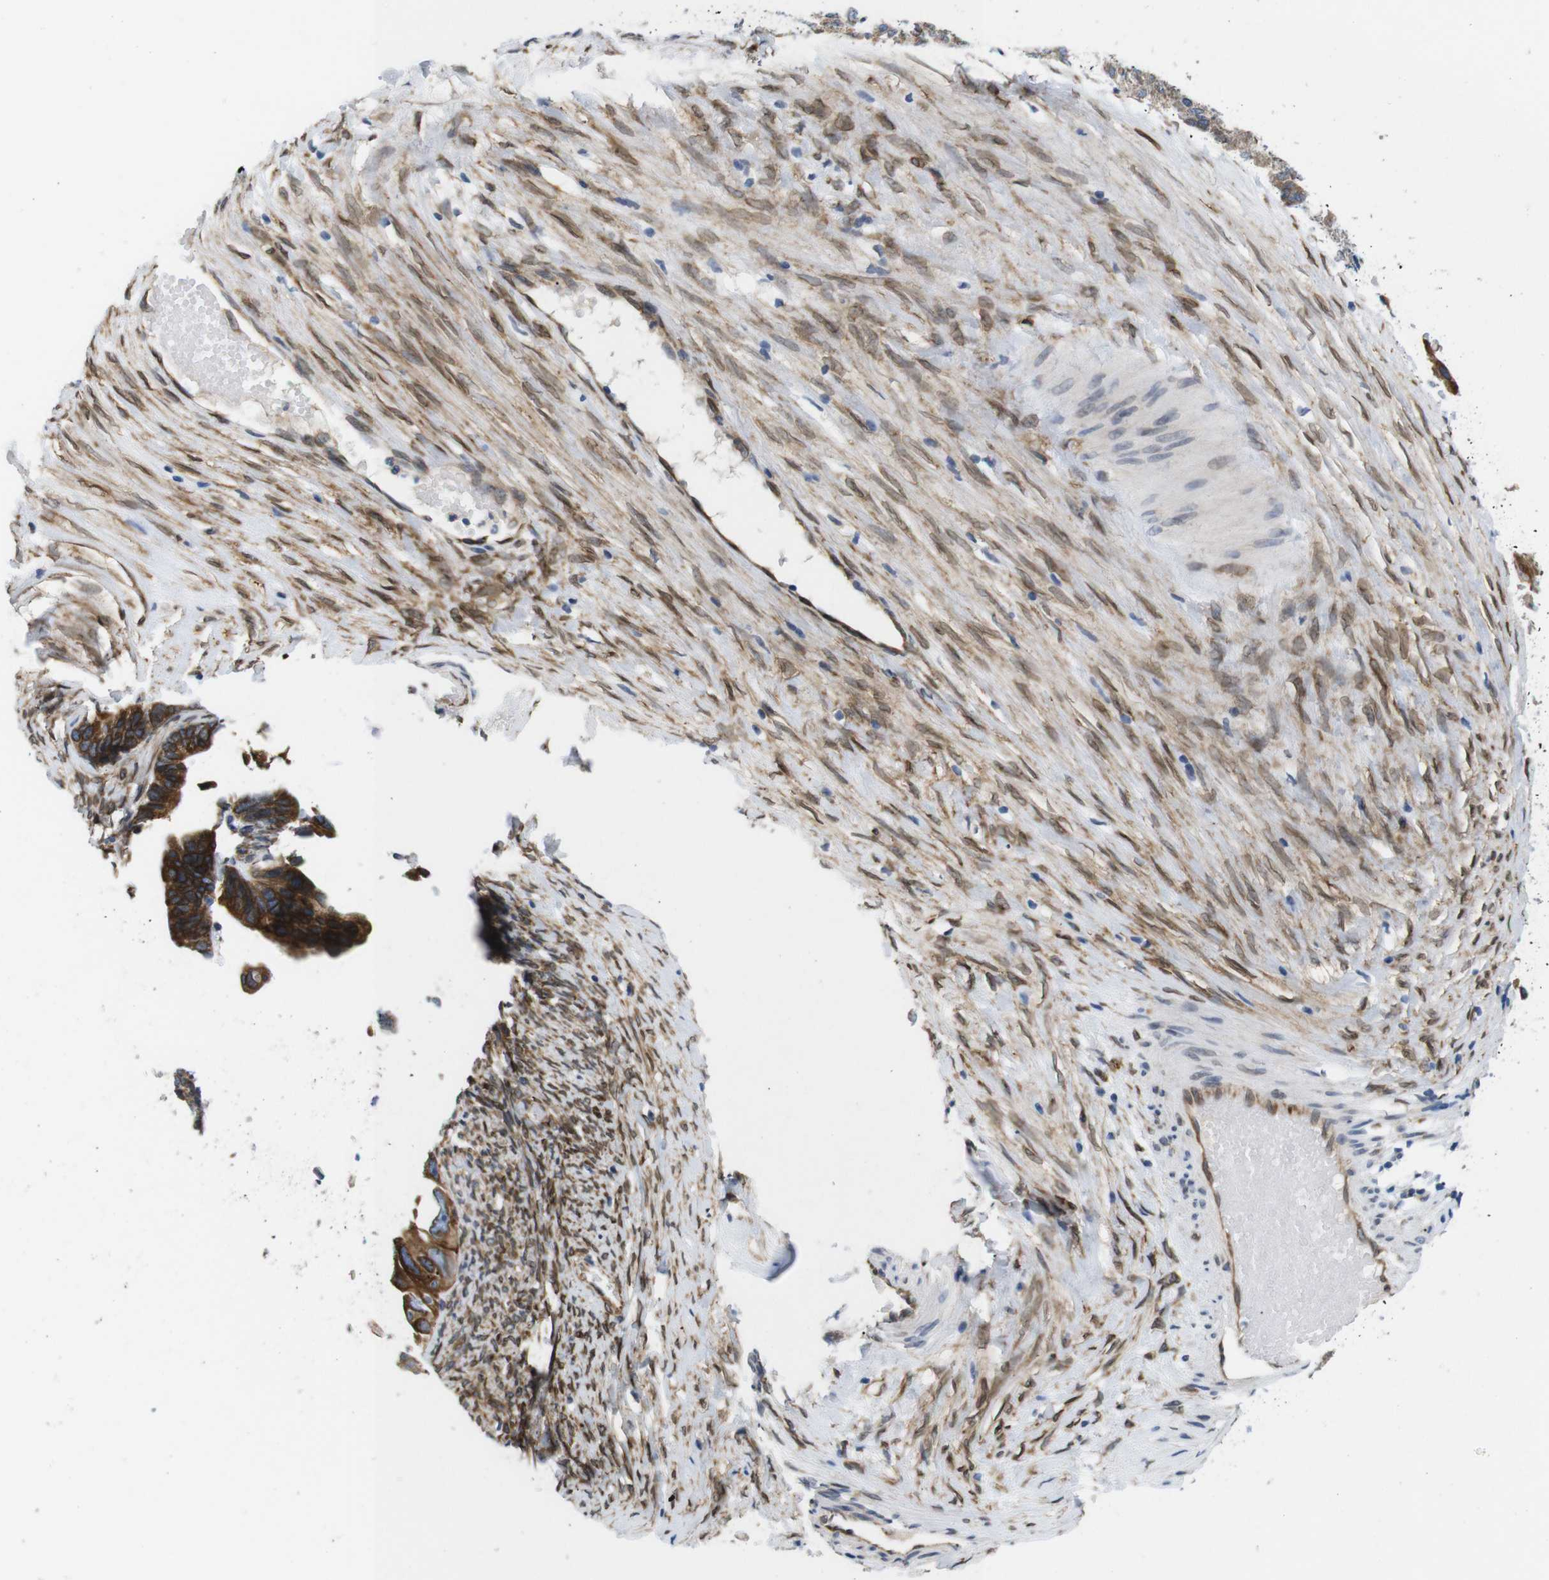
{"staining": {"intensity": "strong", "quantity": ">75%", "location": "cytoplasmic/membranous"}, "tissue": "ovarian cancer", "cell_type": "Tumor cells", "image_type": "cancer", "snomed": [{"axis": "morphology", "description": "Cystadenocarcinoma, serous, NOS"}, {"axis": "topography", "description": "Ovary"}], "caption": "Strong cytoplasmic/membranous protein staining is appreciated in approximately >75% of tumor cells in serous cystadenocarcinoma (ovarian).", "gene": "HACD3", "patient": {"sex": "female", "age": 56}}